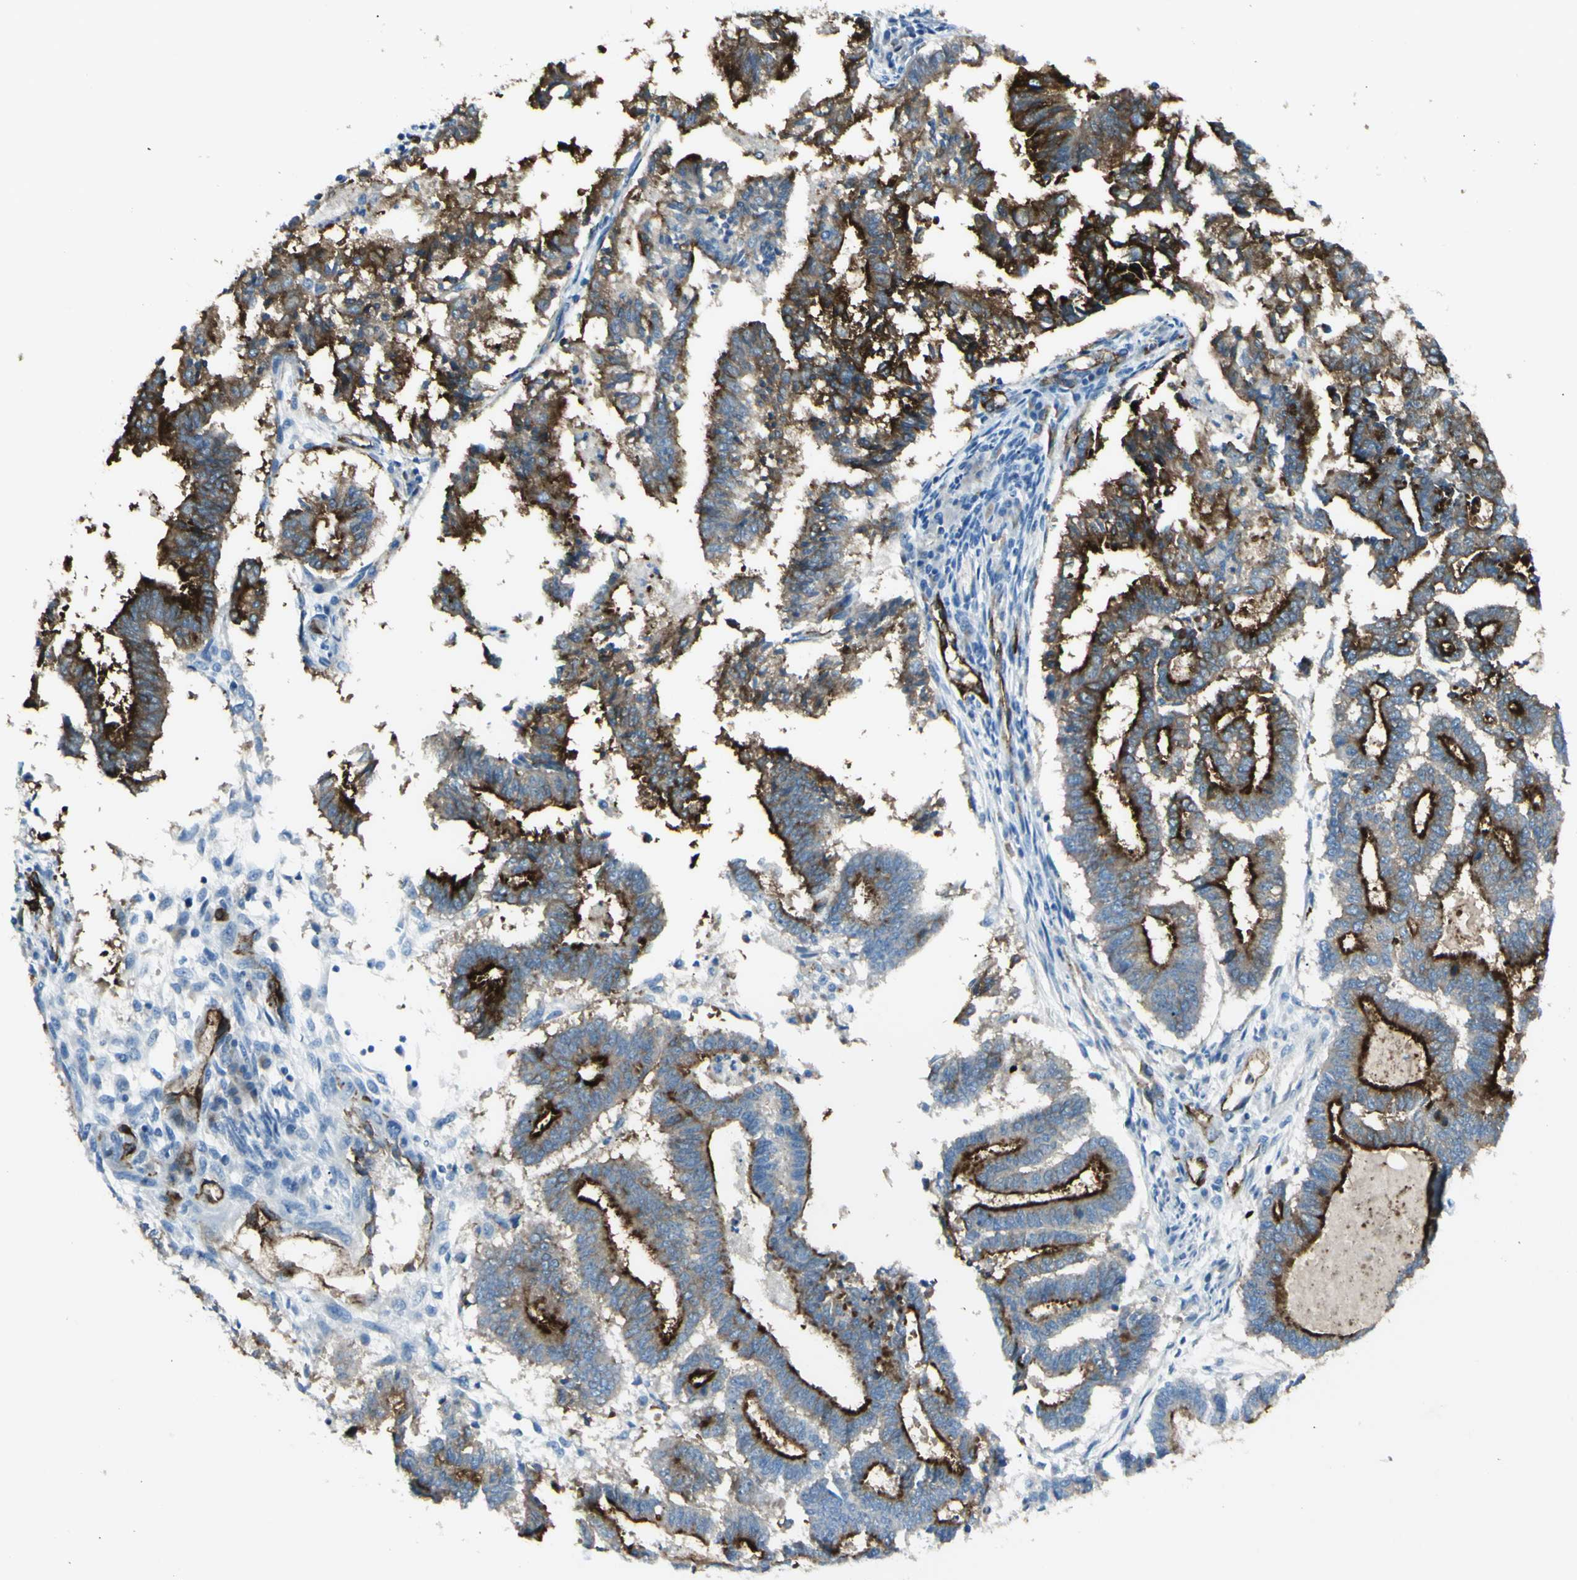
{"staining": {"intensity": "strong", "quantity": "<25%", "location": "cytoplasmic/membranous"}, "tissue": "endometrial cancer", "cell_type": "Tumor cells", "image_type": "cancer", "snomed": [{"axis": "morphology", "description": "Necrosis, NOS"}, {"axis": "morphology", "description": "Adenocarcinoma, NOS"}, {"axis": "topography", "description": "Endometrium"}], "caption": "Immunohistochemical staining of human adenocarcinoma (endometrial) reveals medium levels of strong cytoplasmic/membranous expression in approximately <25% of tumor cells. (DAB (3,3'-diaminobenzidine) IHC with brightfield microscopy, high magnification).", "gene": "FOLH1", "patient": {"sex": "female", "age": 79}}